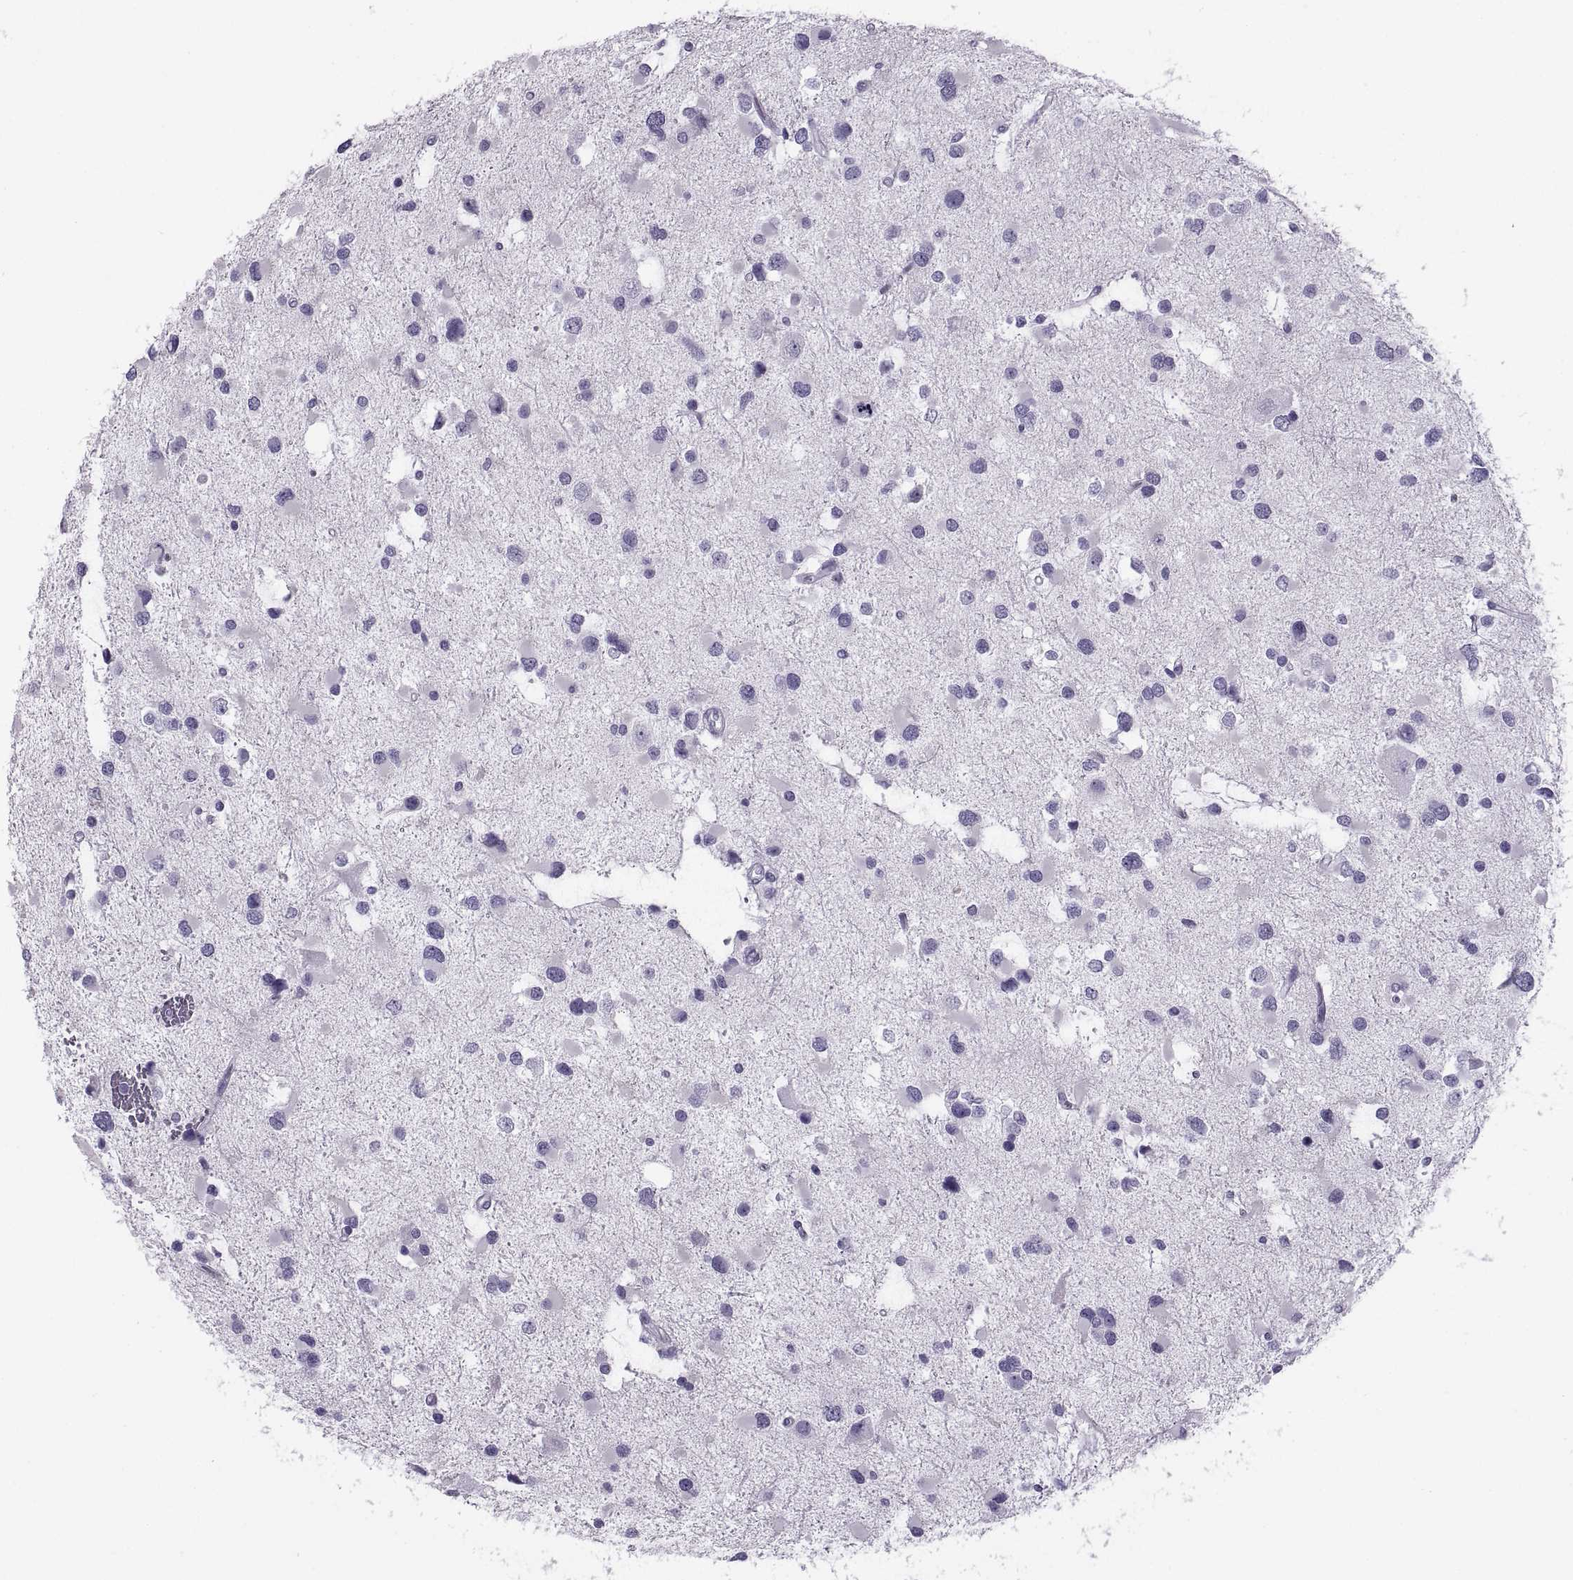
{"staining": {"intensity": "negative", "quantity": "none", "location": "none"}, "tissue": "glioma", "cell_type": "Tumor cells", "image_type": "cancer", "snomed": [{"axis": "morphology", "description": "Glioma, malignant, Low grade"}, {"axis": "topography", "description": "Brain"}], "caption": "Immunohistochemical staining of human malignant glioma (low-grade) displays no significant positivity in tumor cells.", "gene": "RLBP1", "patient": {"sex": "female", "age": 32}}